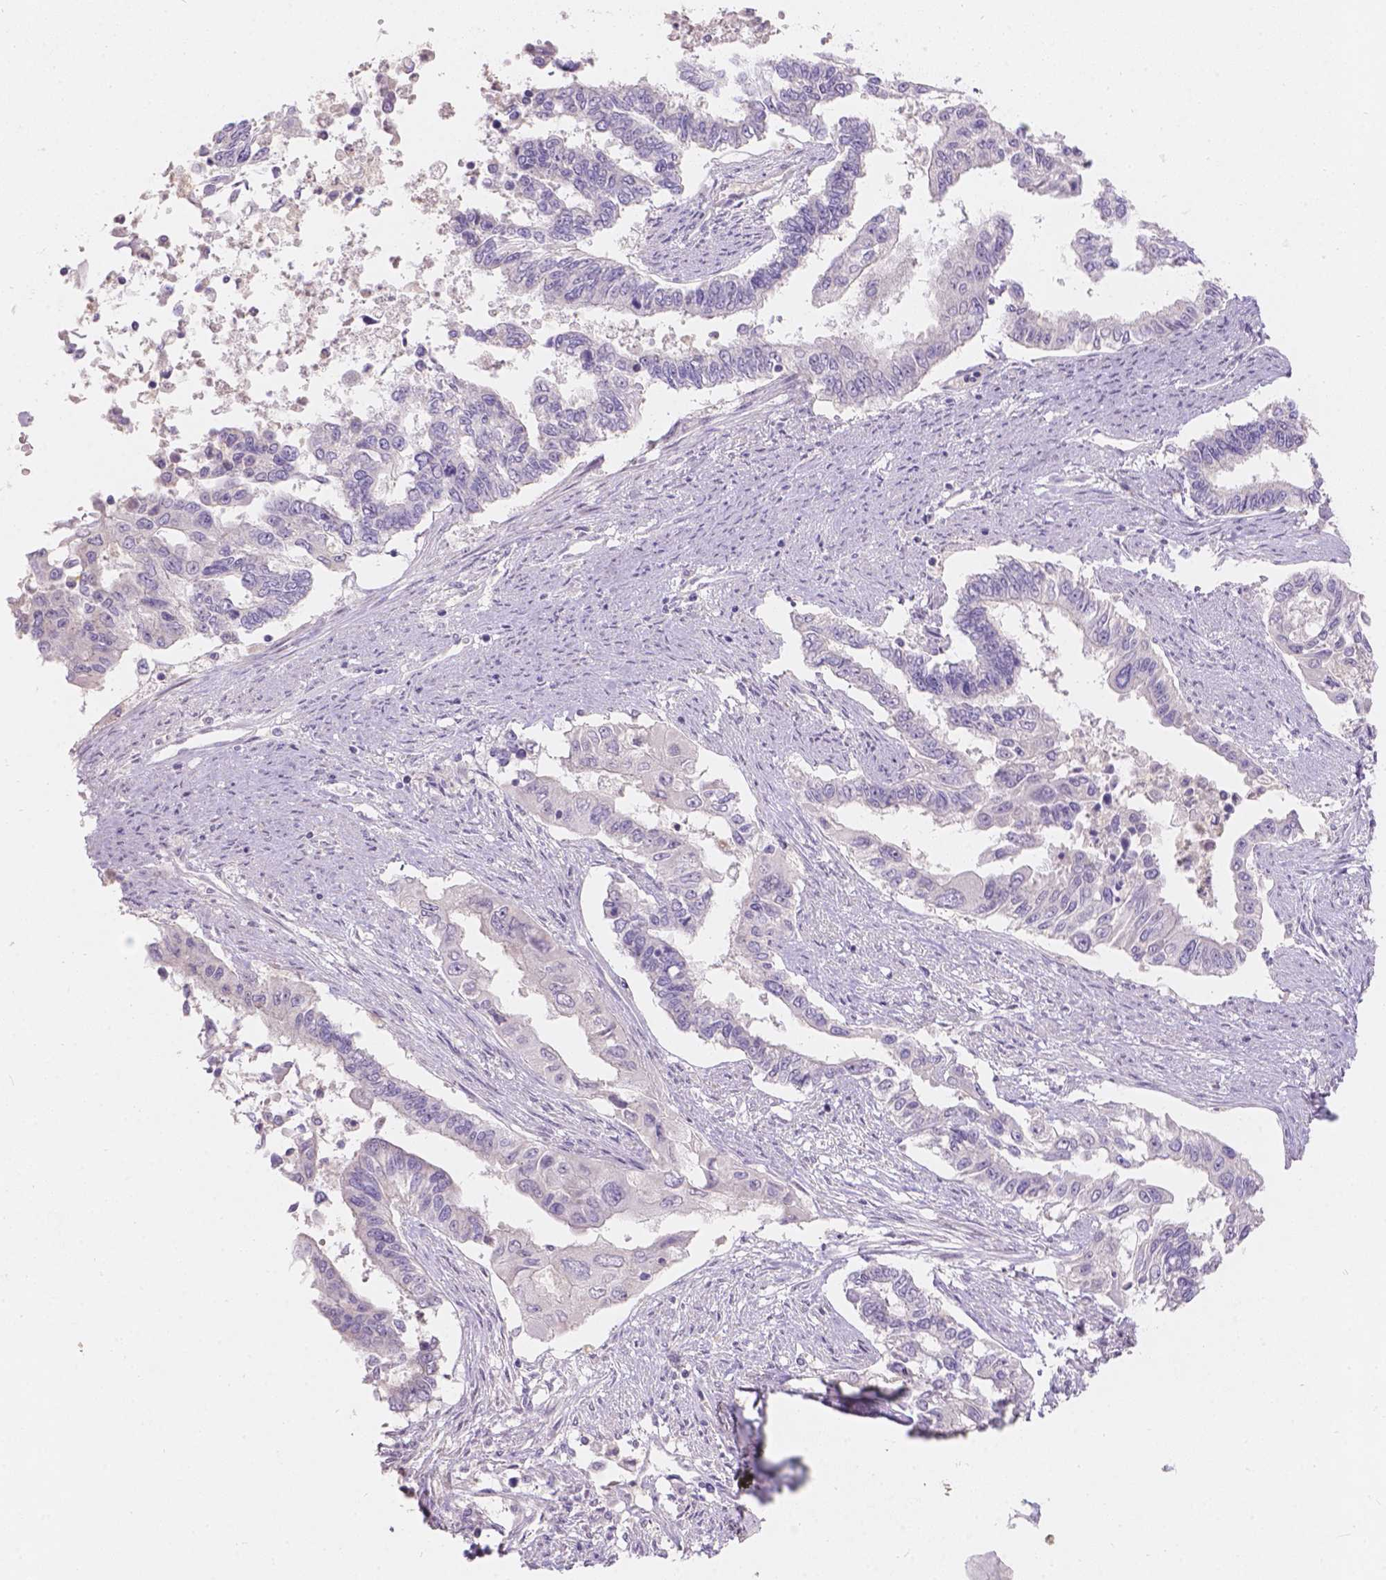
{"staining": {"intensity": "negative", "quantity": "none", "location": "none"}, "tissue": "endometrial cancer", "cell_type": "Tumor cells", "image_type": "cancer", "snomed": [{"axis": "morphology", "description": "Adenocarcinoma, NOS"}, {"axis": "topography", "description": "Uterus"}], "caption": "There is no significant staining in tumor cells of endometrial adenocarcinoma.", "gene": "DCAF4L1", "patient": {"sex": "female", "age": 59}}